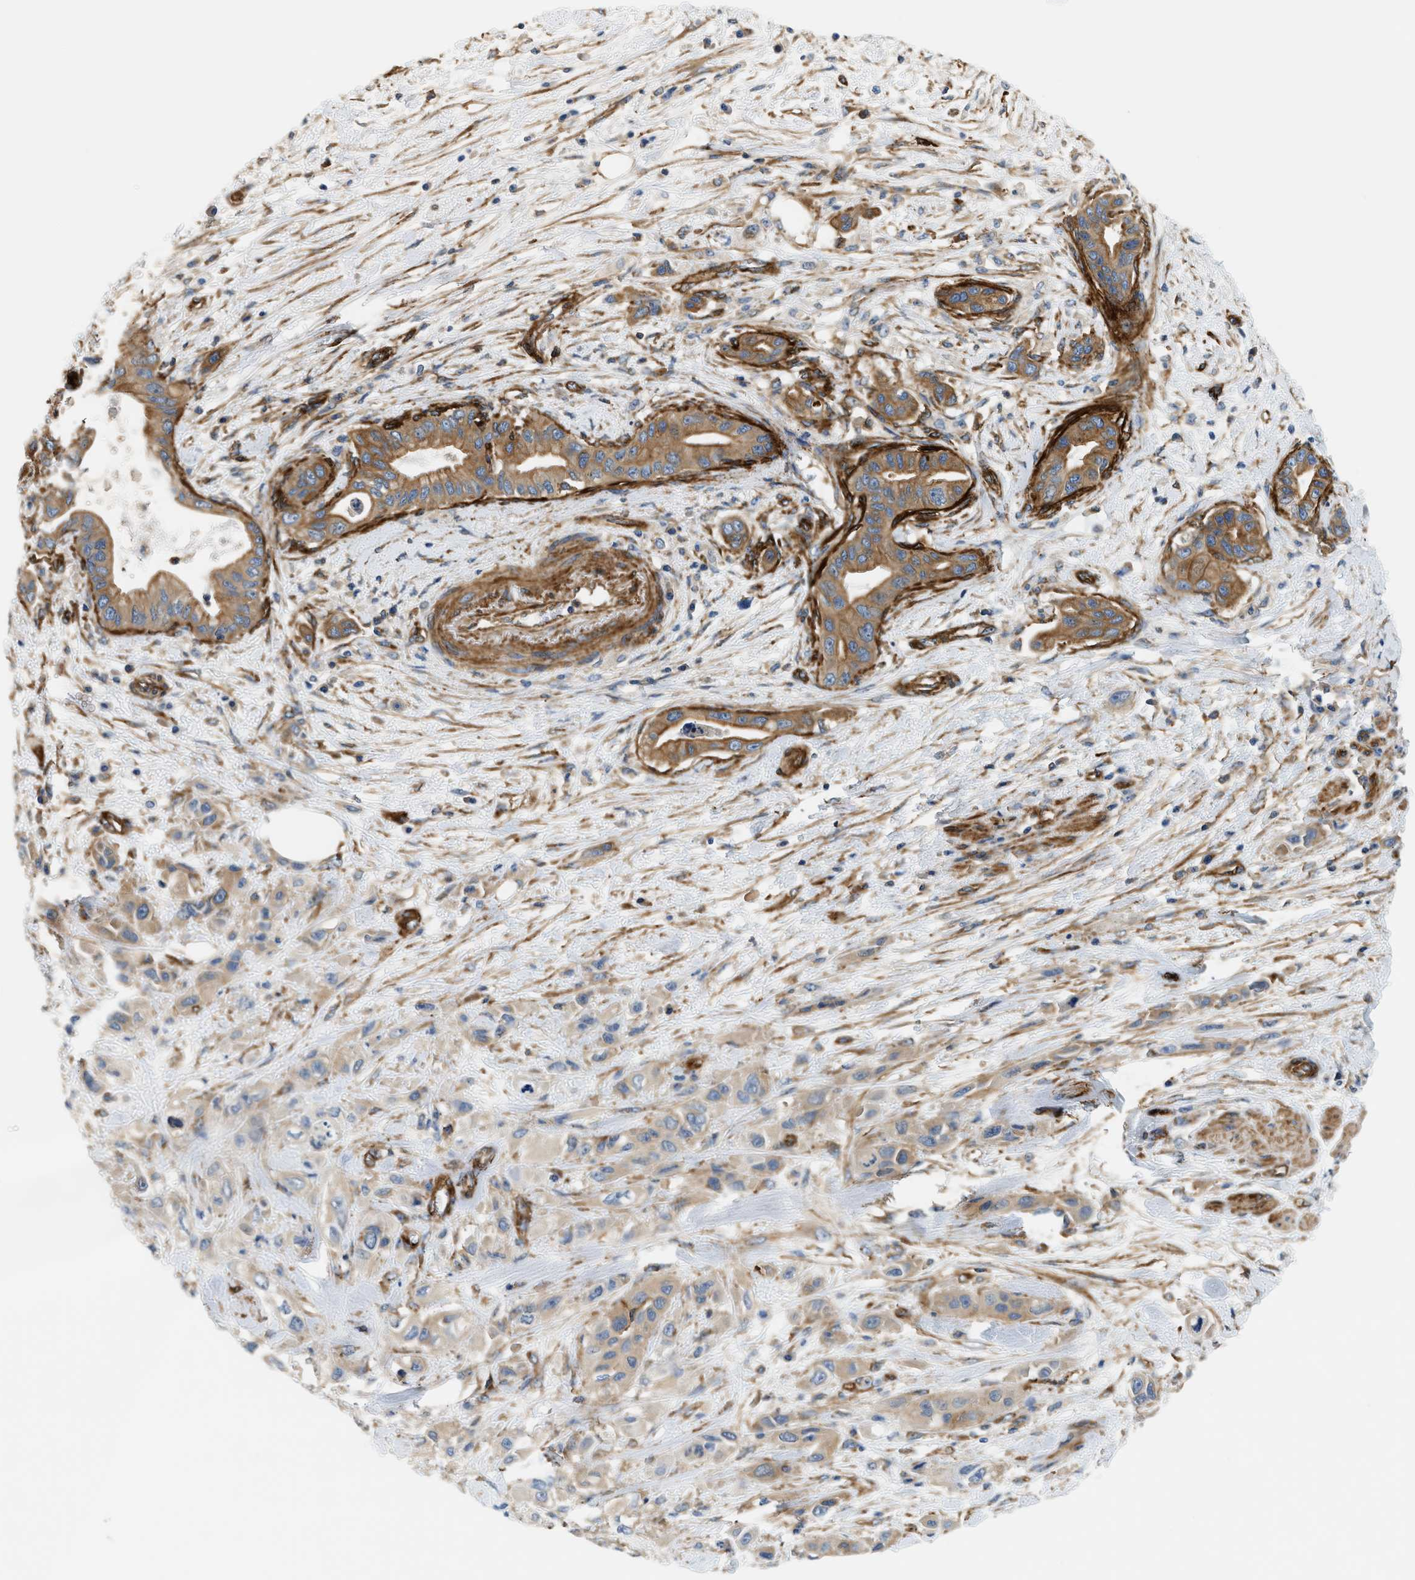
{"staining": {"intensity": "moderate", "quantity": ">75%", "location": "cytoplasmic/membranous"}, "tissue": "pancreatic cancer", "cell_type": "Tumor cells", "image_type": "cancer", "snomed": [{"axis": "morphology", "description": "Adenocarcinoma, NOS"}, {"axis": "topography", "description": "Pancreas"}], "caption": "The immunohistochemical stain highlights moderate cytoplasmic/membranous expression in tumor cells of adenocarcinoma (pancreatic) tissue.", "gene": "HIP1", "patient": {"sex": "female", "age": 73}}